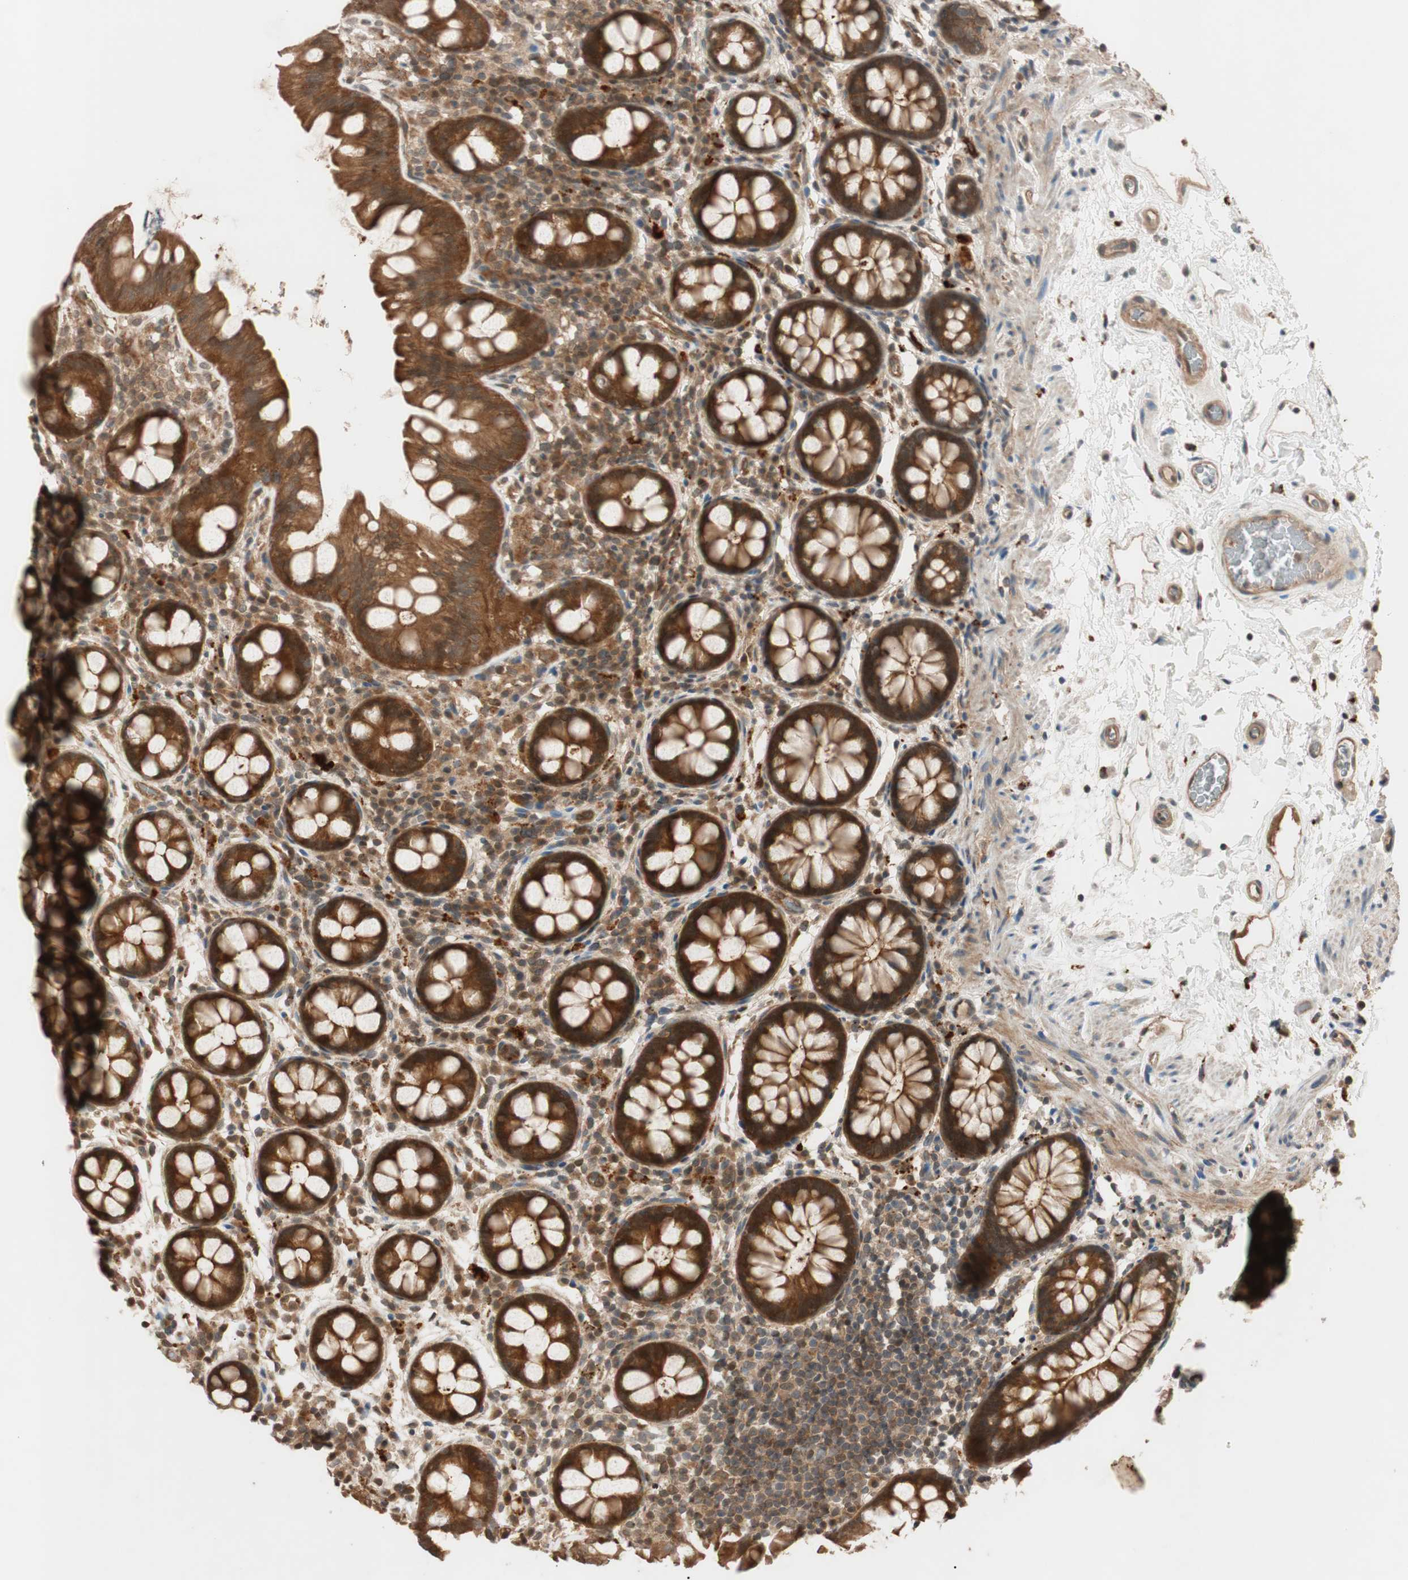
{"staining": {"intensity": "moderate", "quantity": ">75%", "location": "cytoplasmic/membranous"}, "tissue": "colon", "cell_type": "Endothelial cells", "image_type": "normal", "snomed": [{"axis": "morphology", "description": "Normal tissue, NOS"}, {"axis": "topography", "description": "Colon"}], "caption": "Endothelial cells reveal moderate cytoplasmic/membranous positivity in approximately >75% of cells in benign colon. (IHC, brightfield microscopy, high magnification).", "gene": "EPHA8", "patient": {"sex": "female", "age": 80}}